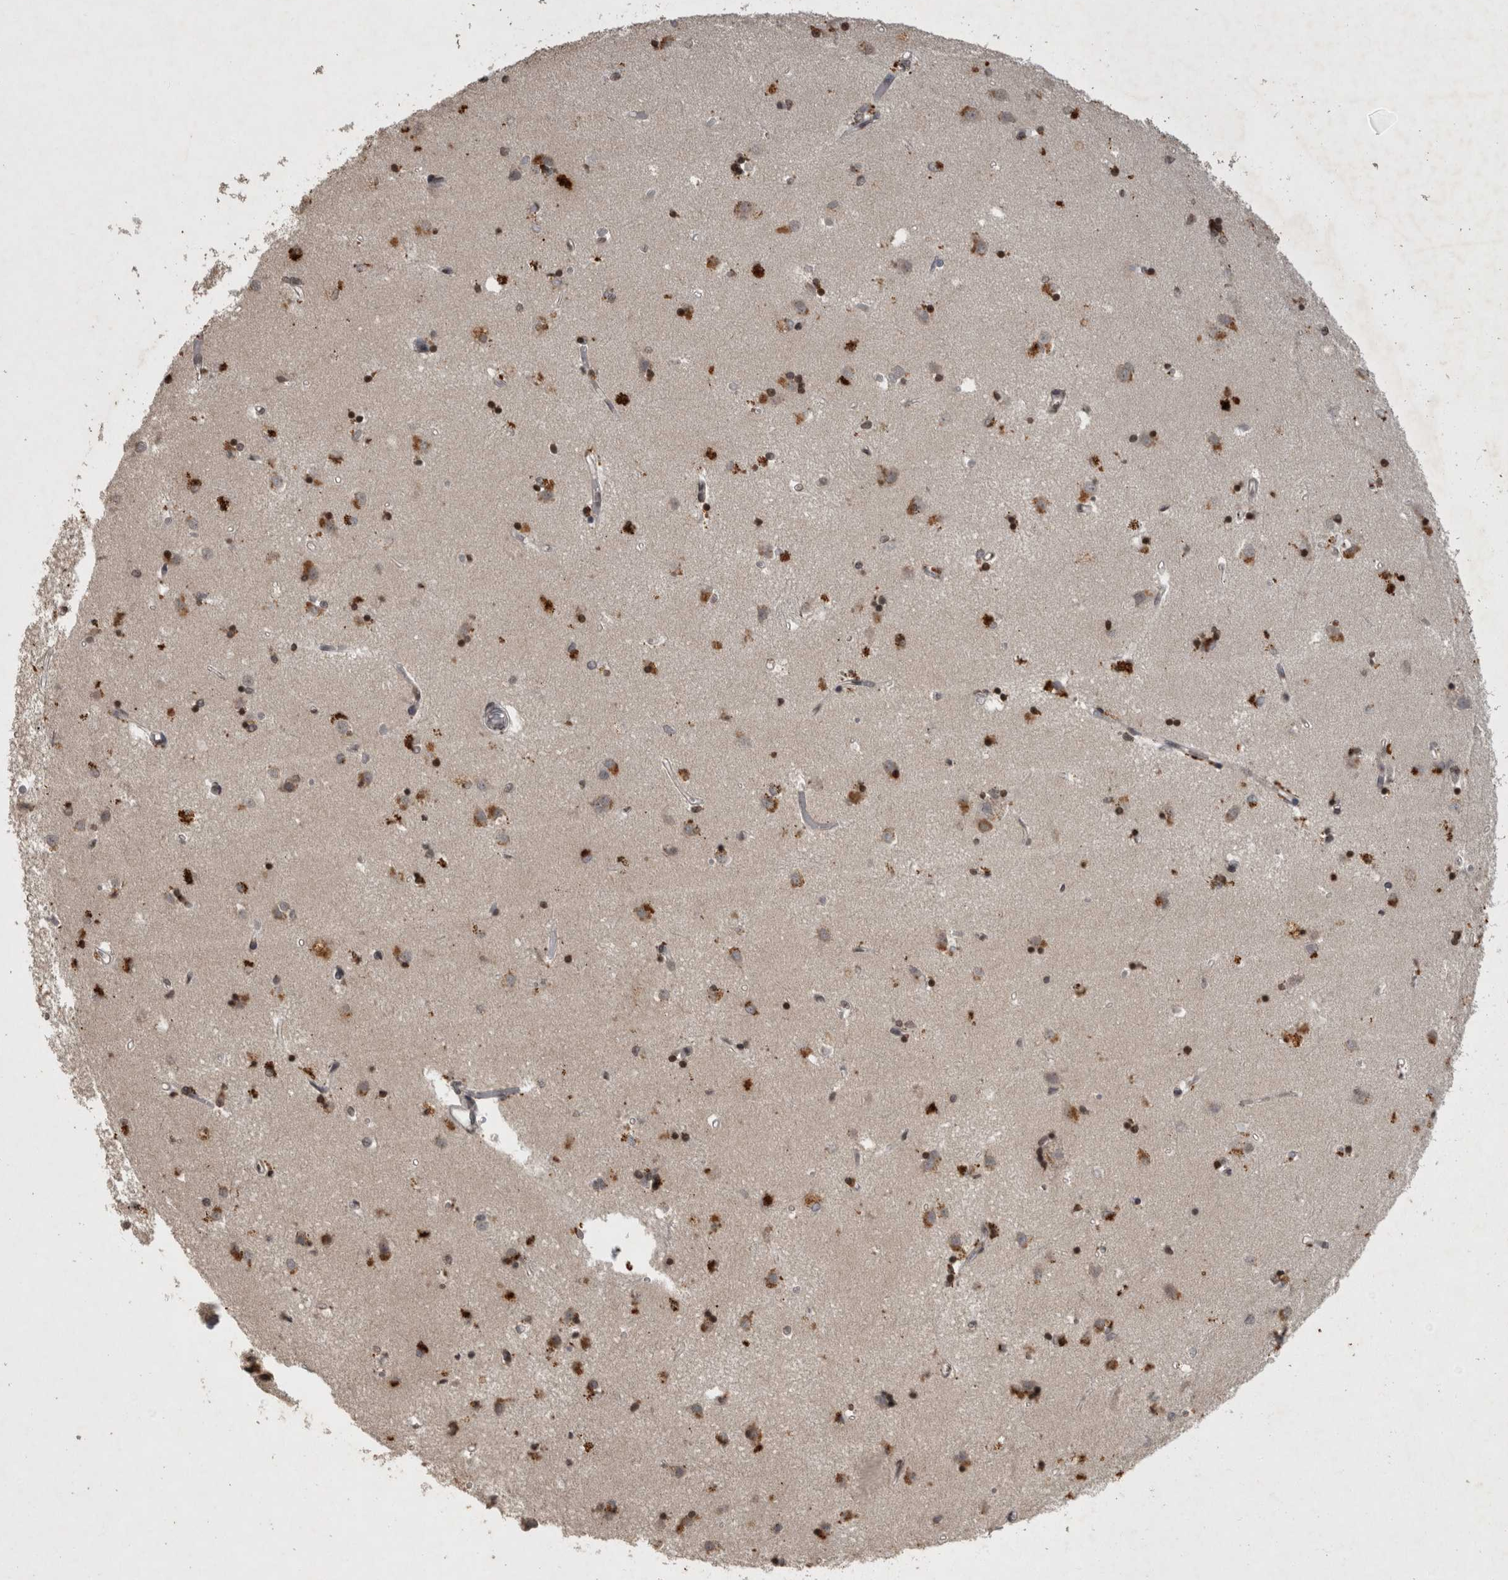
{"staining": {"intensity": "moderate", "quantity": "25%-75%", "location": "cytoplasmic/membranous,nuclear"}, "tissue": "caudate", "cell_type": "Glial cells", "image_type": "normal", "snomed": [{"axis": "morphology", "description": "Normal tissue, NOS"}, {"axis": "topography", "description": "Lateral ventricle wall"}], "caption": "A photomicrograph showing moderate cytoplasmic/membranous,nuclear expression in about 25%-75% of glial cells in unremarkable caudate, as visualized by brown immunohistochemical staining.", "gene": "HRK", "patient": {"sex": "male", "age": 45}}